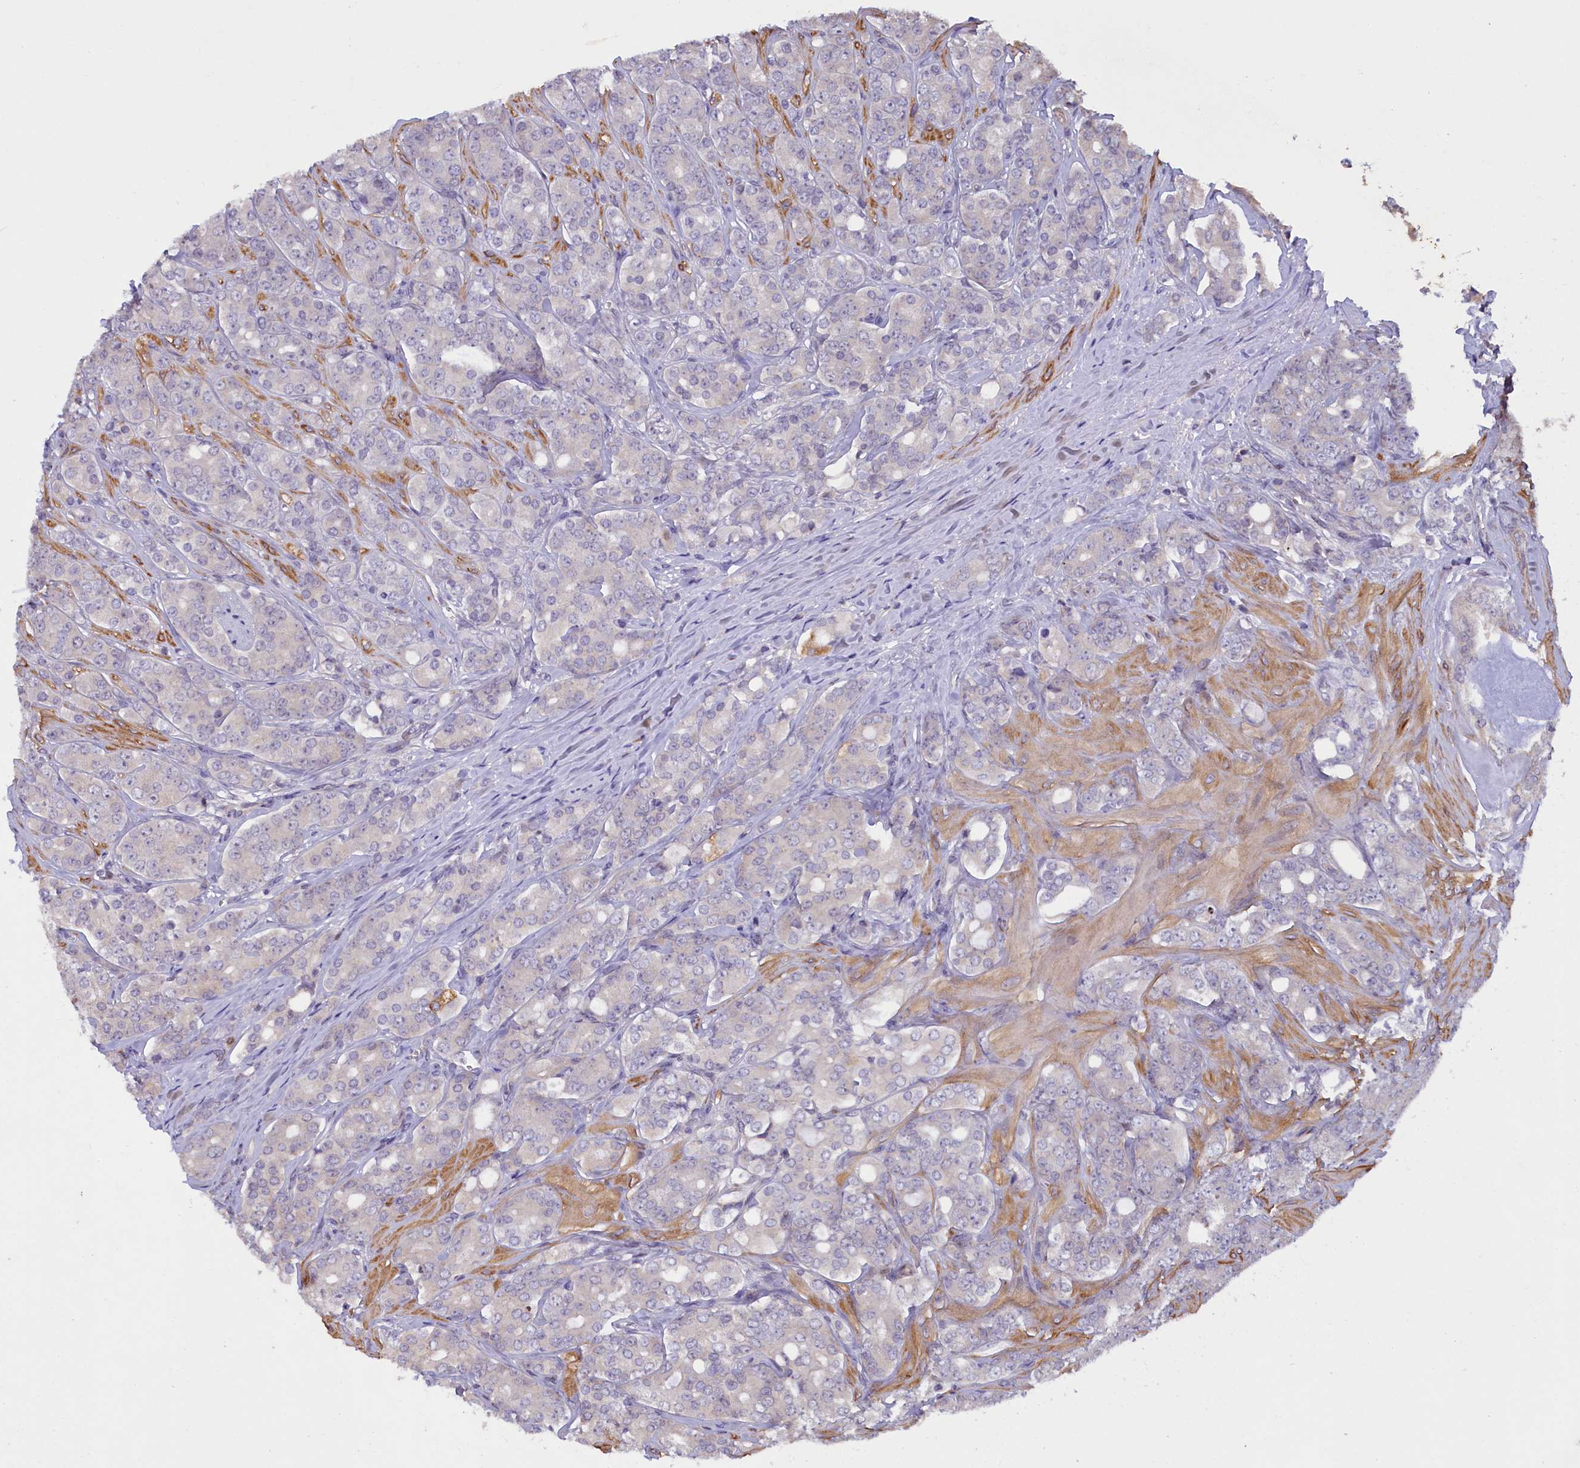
{"staining": {"intensity": "negative", "quantity": "none", "location": "none"}, "tissue": "prostate cancer", "cell_type": "Tumor cells", "image_type": "cancer", "snomed": [{"axis": "morphology", "description": "Adenocarcinoma, High grade"}, {"axis": "topography", "description": "Prostate"}], "caption": "Immunohistochemistry (IHC) histopathology image of human prostate high-grade adenocarcinoma stained for a protein (brown), which exhibits no positivity in tumor cells.", "gene": "MAN2C1", "patient": {"sex": "male", "age": 62}}